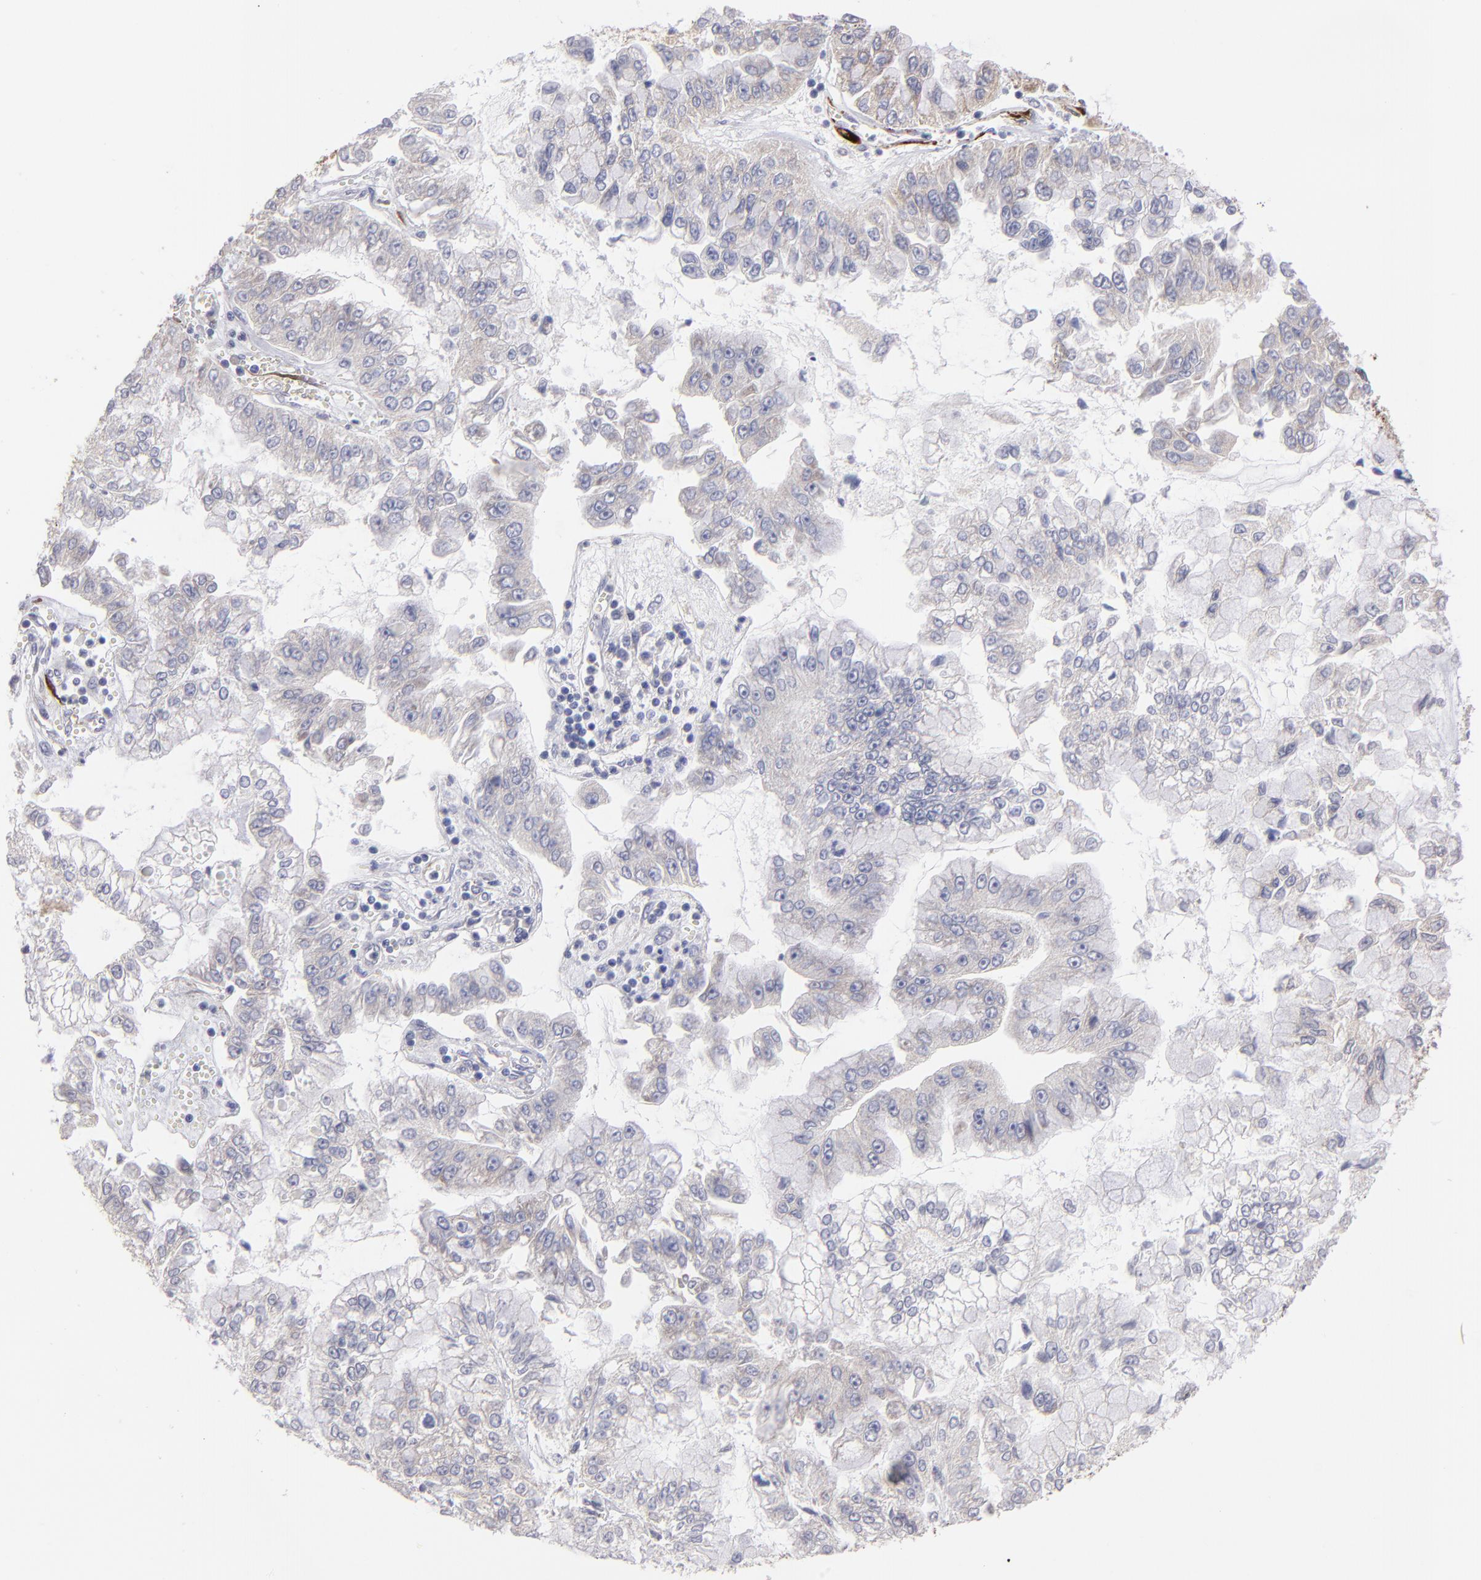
{"staining": {"intensity": "weak", "quantity": ">75%", "location": "cytoplasmic/membranous"}, "tissue": "liver cancer", "cell_type": "Tumor cells", "image_type": "cancer", "snomed": [{"axis": "morphology", "description": "Cholangiocarcinoma"}, {"axis": "topography", "description": "Liver"}], "caption": "A photomicrograph showing weak cytoplasmic/membranous positivity in approximately >75% of tumor cells in liver cancer, as visualized by brown immunohistochemical staining.", "gene": "SLMAP", "patient": {"sex": "female", "age": 79}}